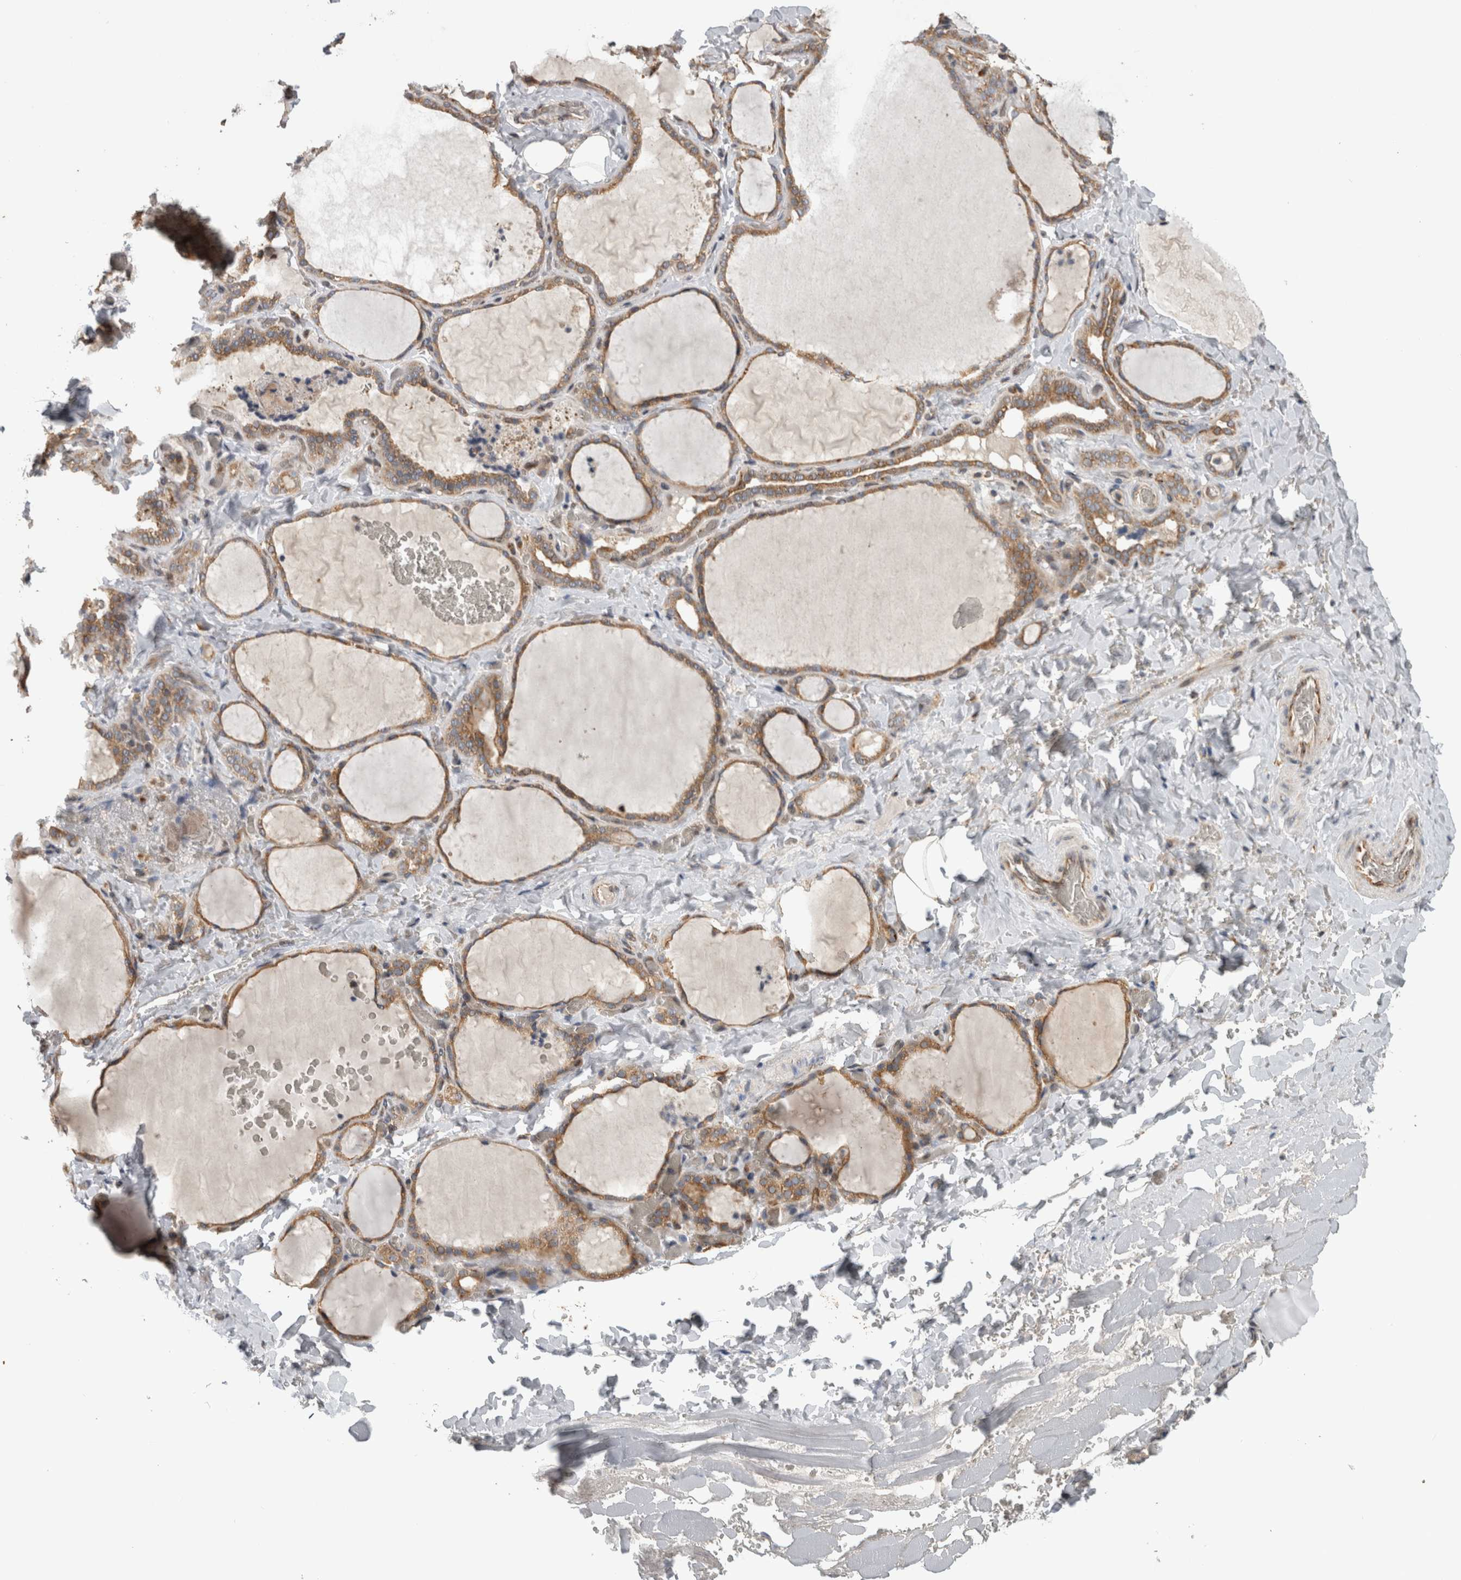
{"staining": {"intensity": "moderate", "quantity": ">75%", "location": "cytoplasmic/membranous"}, "tissue": "thyroid gland", "cell_type": "Glandular cells", "image_type": "normal", "snomed": [{"axis": "morphology", "description": "Normal tissue, NOS"}, {"axis": "topography", "description": "Thyroid gland"}], "caption": "This is a histology image of IHC staining of unremarkable thyroid gland, which shows moderate staining in the cytoplasmic/membranous of glandular cells.", "gene": "ATXN2", "patient": {"sex": "female", "age": 22}}